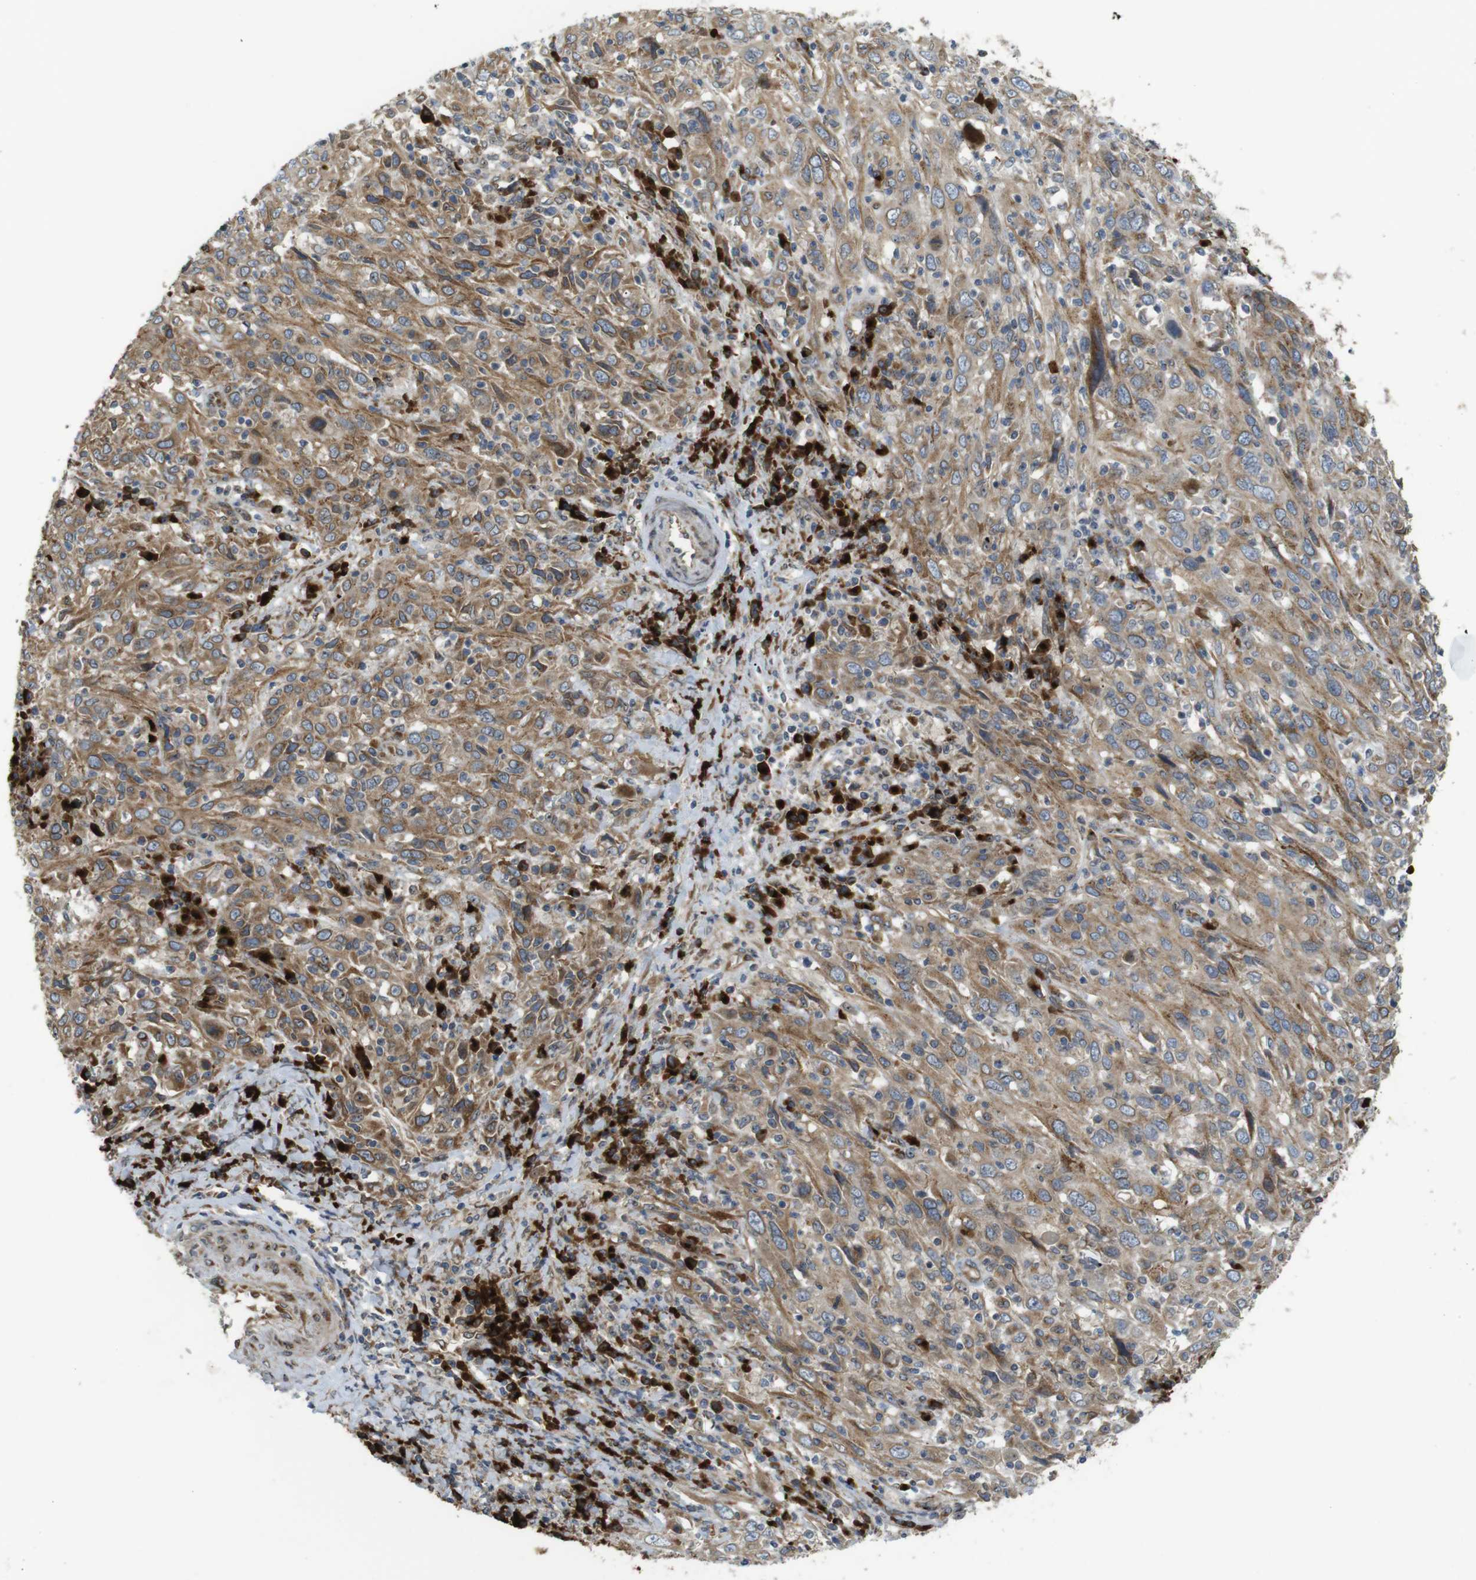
{"staining": {"intensity": "moderate", "quantity": ">75%", "location": "cytoplasmic/membranous"}, "tissue": "cervical cancer", "cell_type": "Tumor cells", "image_type": "cancer", "snomed": [{"axis": "morphology", "description": "Squamous cell carcinoma, NOS"}, {"axis": "topography", "description": "Cervix"}], "caption": "Human squamous cell carcinoma (cervical) stained with a brown dye reveals moderate cytoplasmic/membranous positive expression in approximately >75% of tumor cells.", "gene": "TMEM143", "patient": {"sex": "female", "age": 46}}